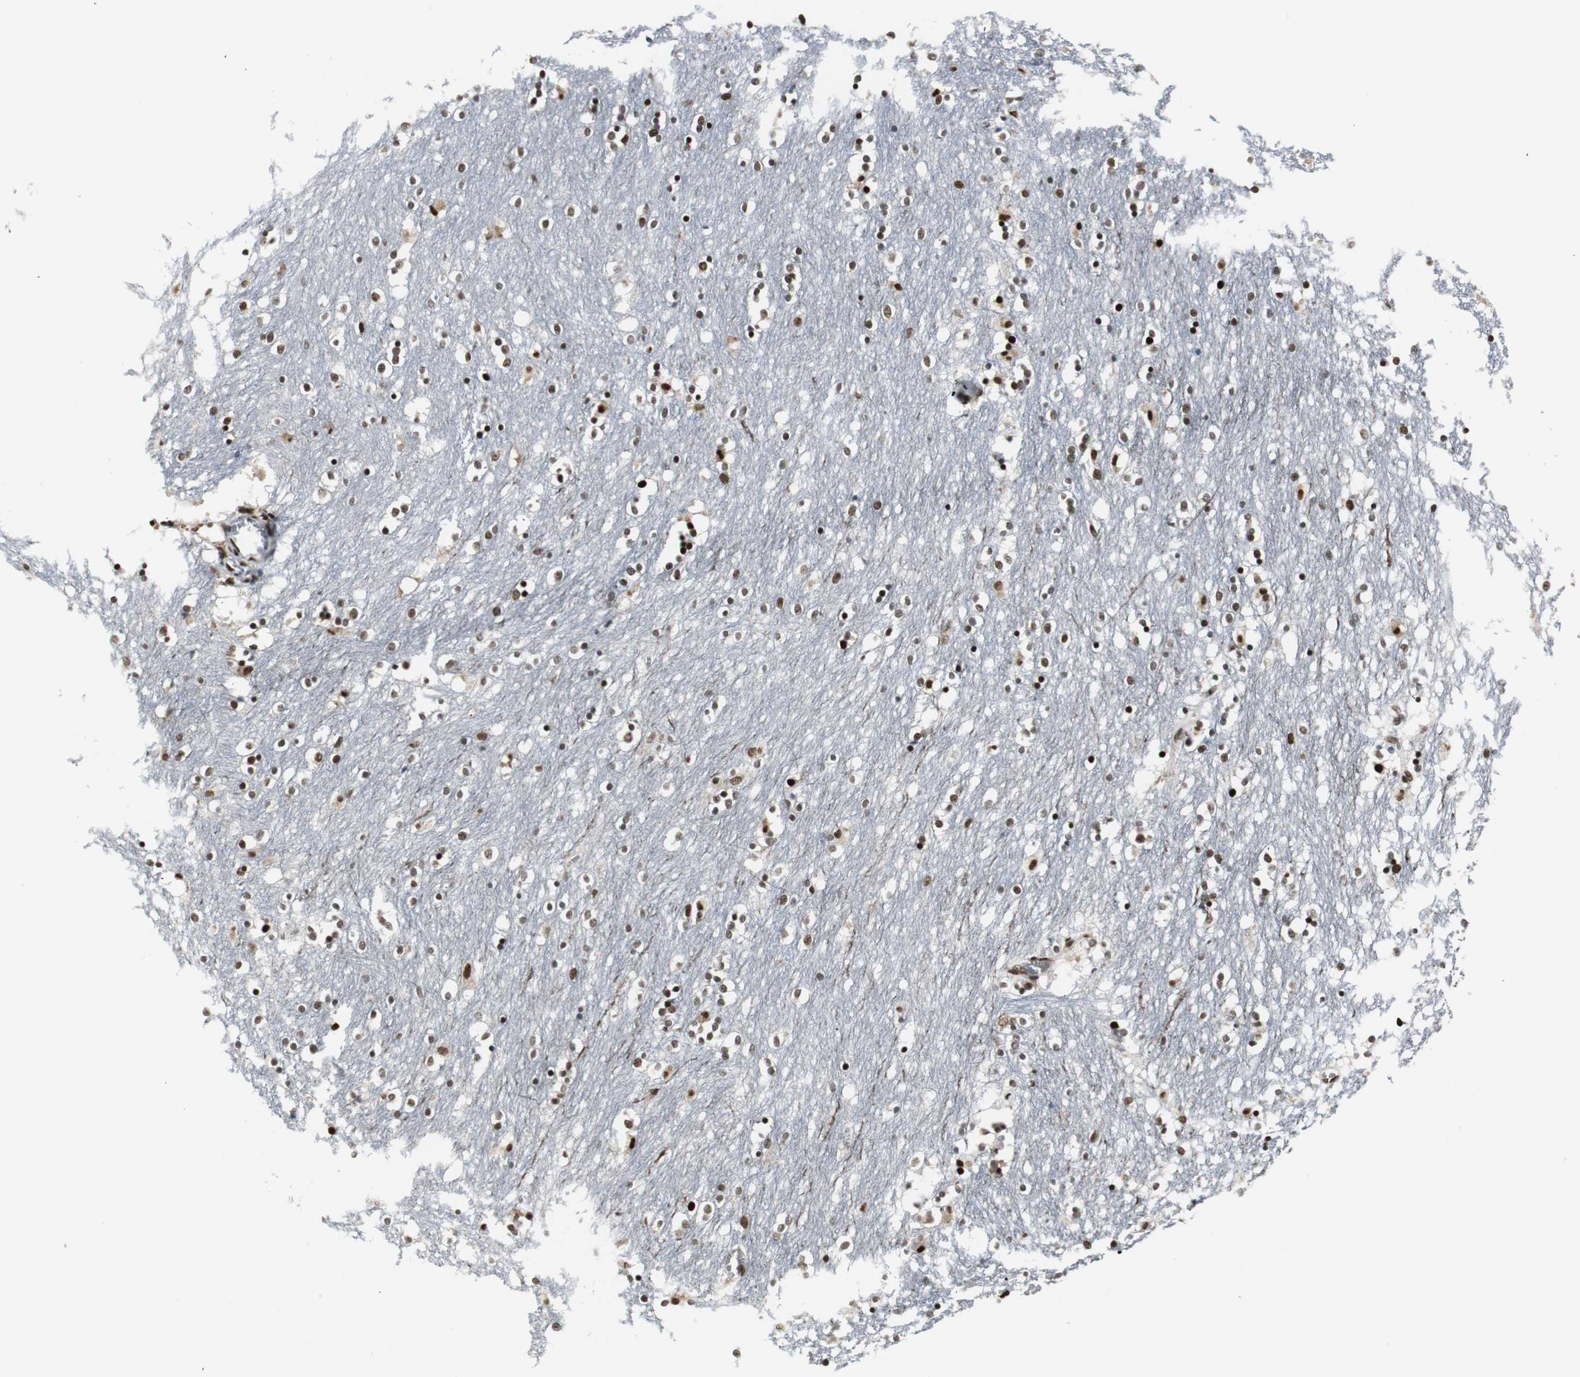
{"staining": {"intensity": "strong", "quantity": ">75%", "location": "nuclear"}, "tissue": "caudate", "cell_type": "Glial cells", "image_type": "normal", "snomed": [{"axis": "morphology", "description": "Normal tissue, NOS"}, {"axis": "topography", "description": "Lateral ventricle wall"}], "caption": "DAB (3,3'-diaminobenzidine) immunohistochemical staining of unremarkable caudate demonstrates strong nuclear protein positivity in about >75% of glial cells. (IHC, brightfield microscopy, high magnification).", "gene": "PARN", "patient": {"sex": "female", "age": 54}}